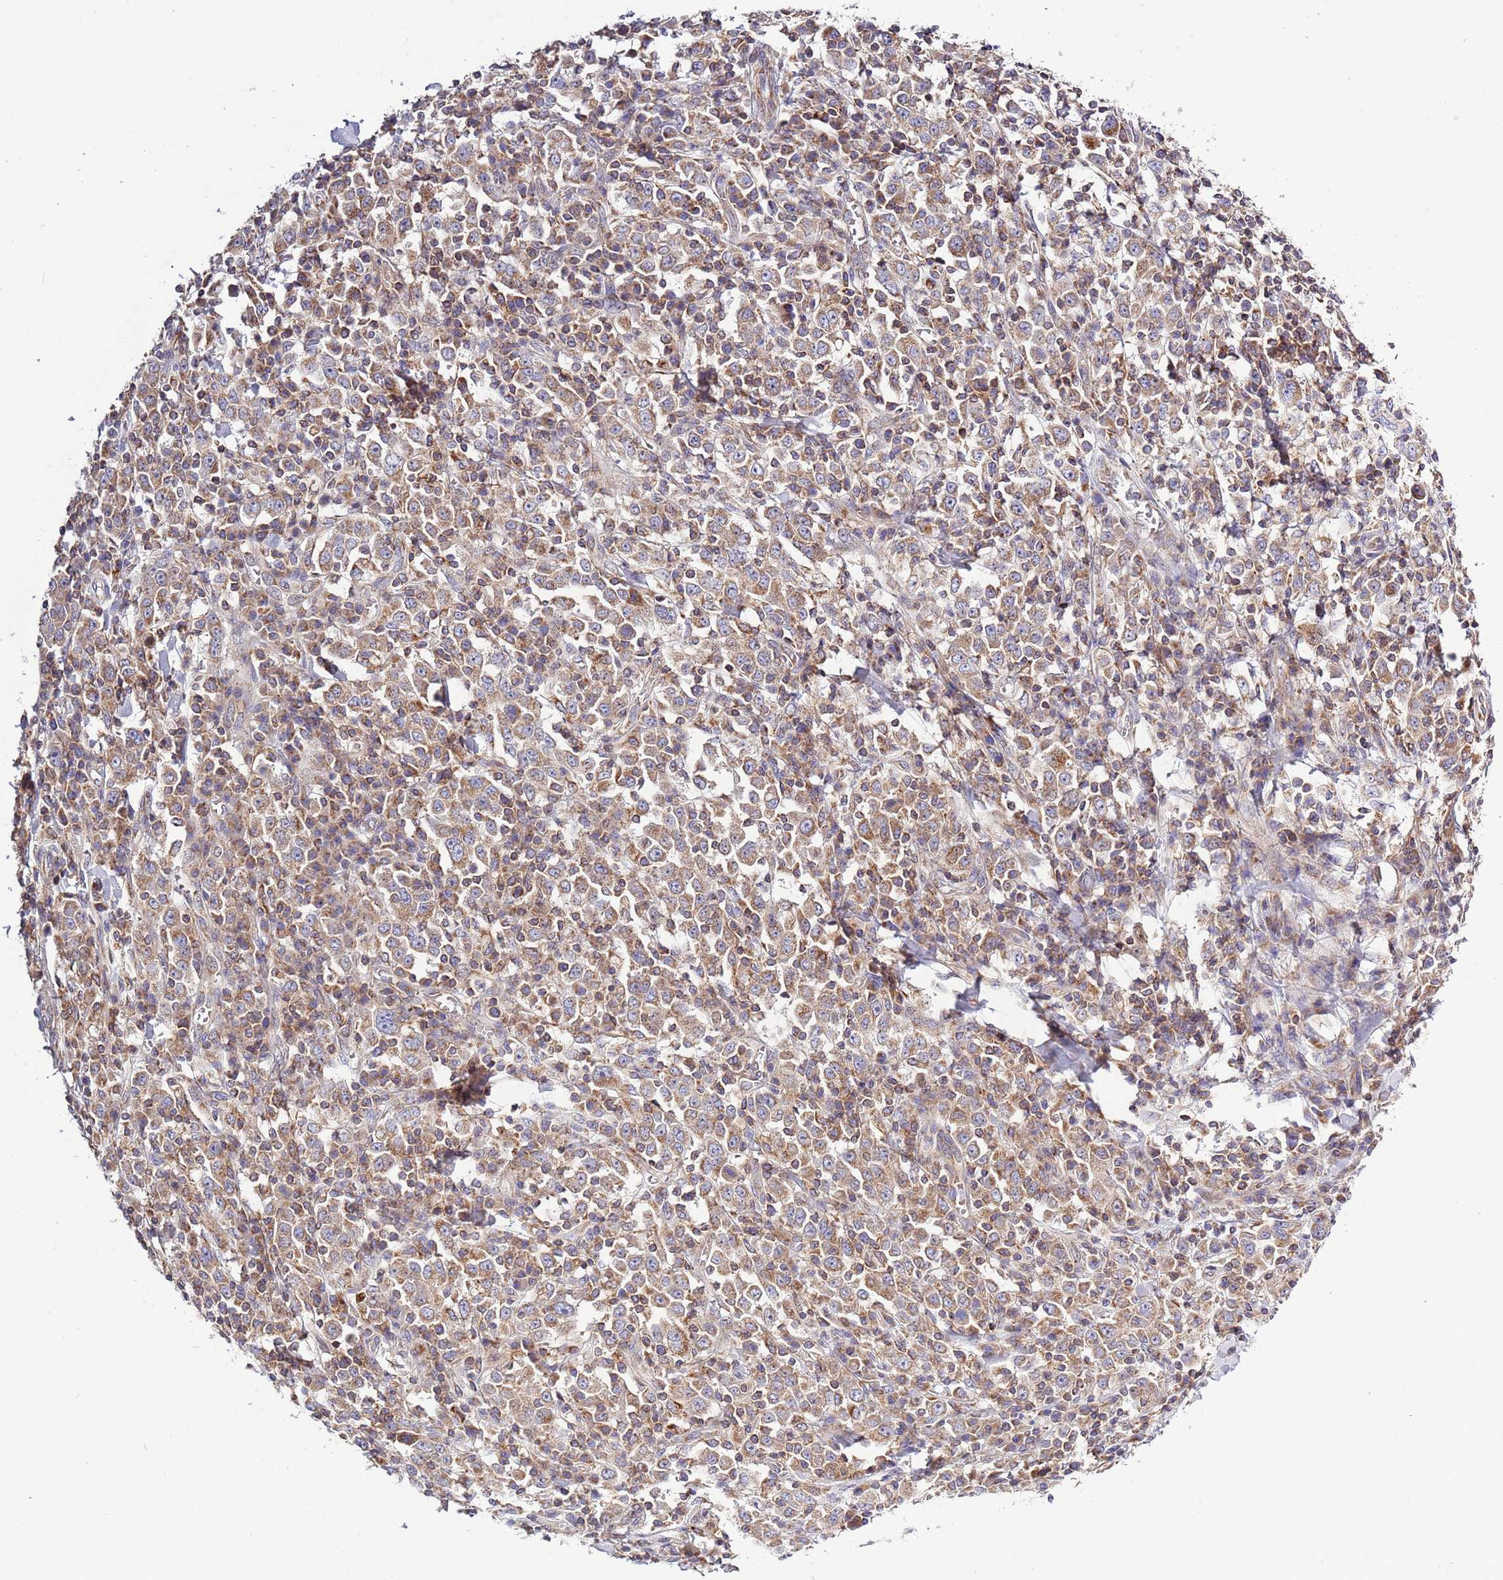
{"staining": {"intensity": "moderate", "quantity": ">75%", "location": "cytoplasmic/membranous"}, "tissue": "stomach cancer", "cell_type": "Tumor cells", "image_type": "cancer", "snomed": [{"axis": "morphology", "description": "Normal tissue, NOS"}, {"axis": "morphology", "description": "Adenocarcinoma, NOS"}, {"axis": "topography", "description": "Stomach, upper"}, {"axis": "topography", "description": "Stomach"}], "caption": "Tumor cells display medium levels of moderate cytoplasmic/membranous expression in approximately >75% of cells in stomach cancer.", "gene": "IRS4", "patient": {"sex": "male", "age": 59}}